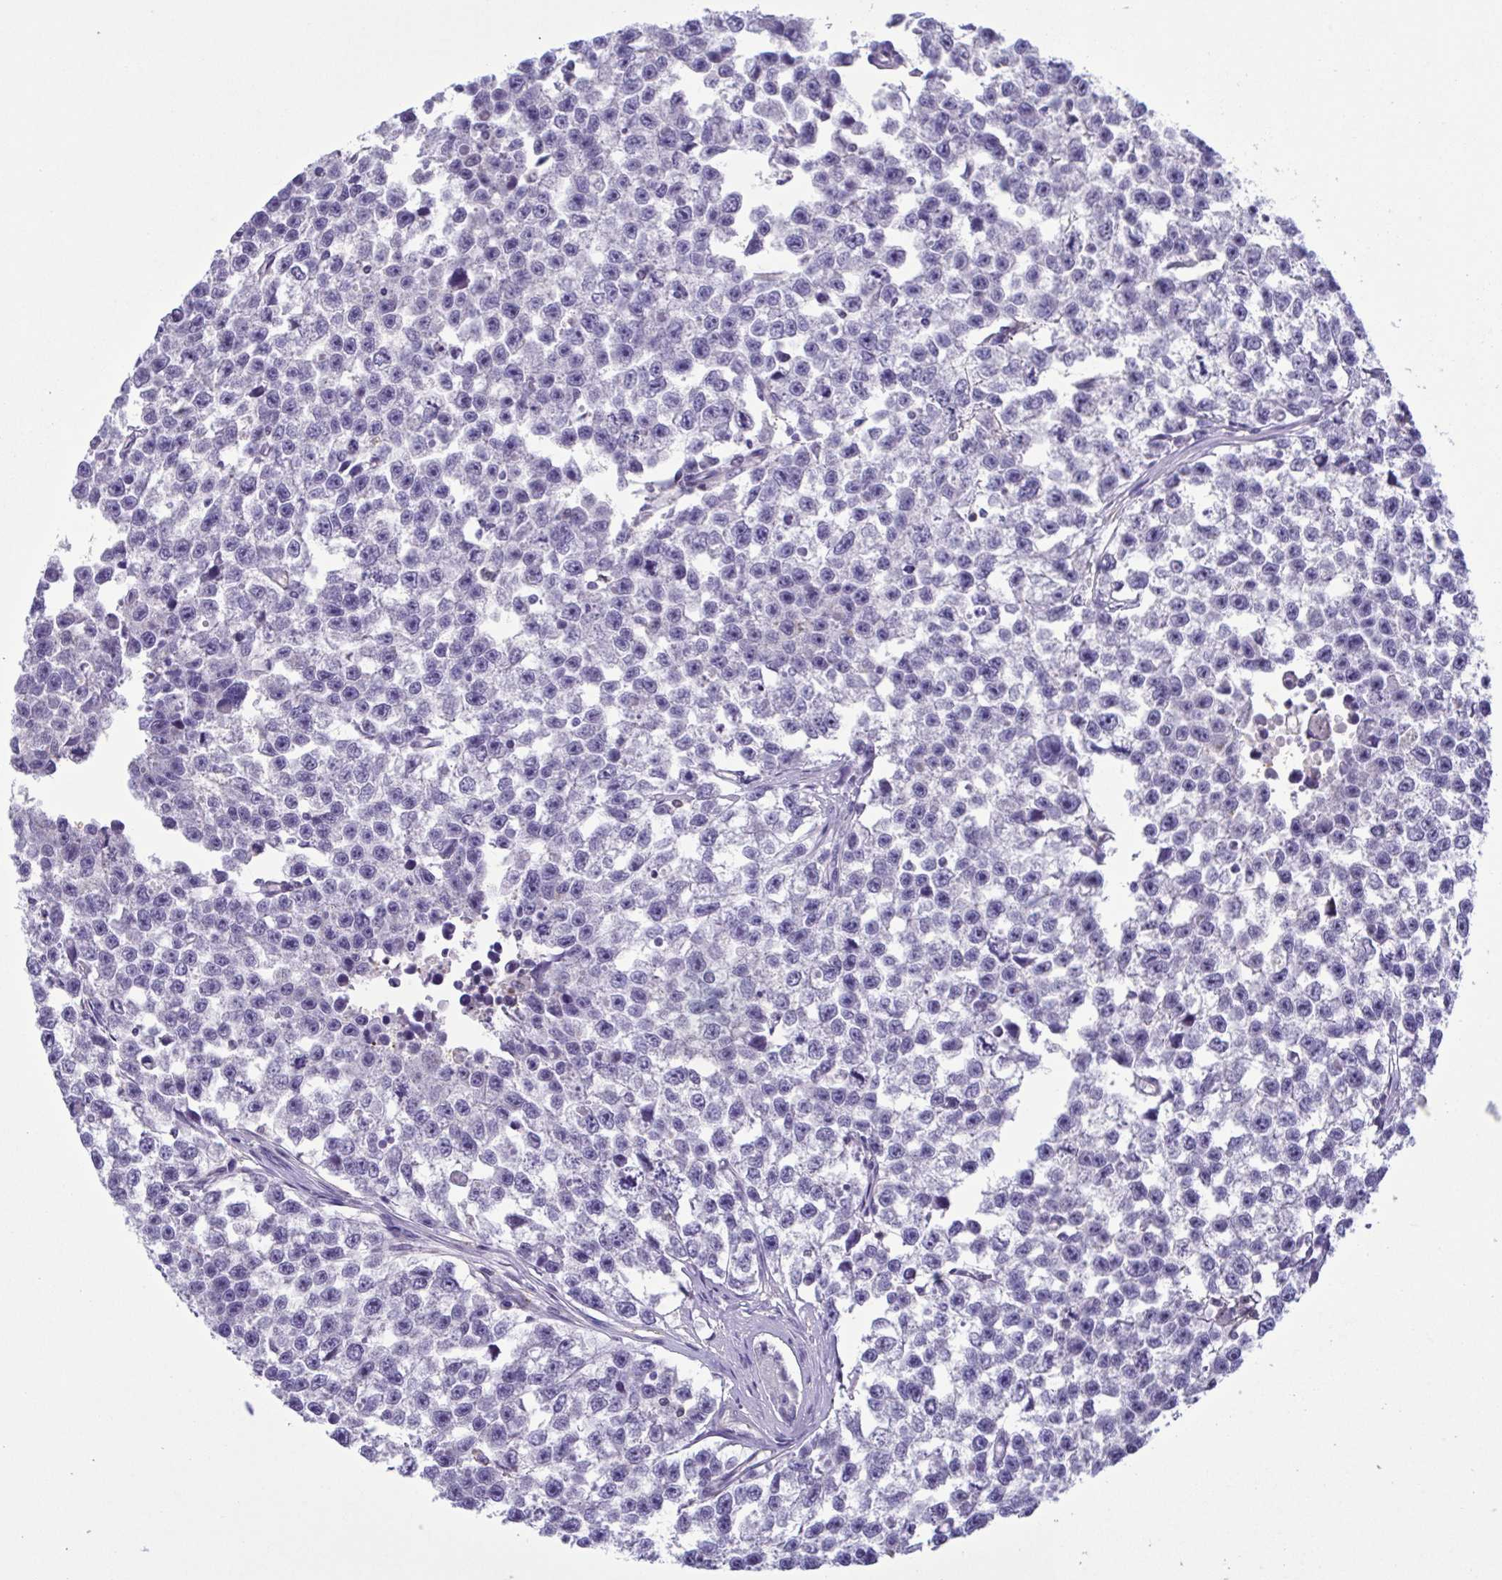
{"staining": {"intensity": "negative", "quantity": "none", "location": "none"}, "tissue": "testis cancer", "cell_type": "Tumor cells", "image_type": "cancer", "snomed": [{"axis": "morphology", "description": "Seminoma, NOS"}, {"axis": "topography", "description": "Testis"}], "caption": "The IHC micrograph has no significant staining in tumor cells of testis seminoma tissue. (DAB IHC with hematoxylin counter stain).", "gene": "LDHC", "patient": {"sex": "male", "age": 26}}